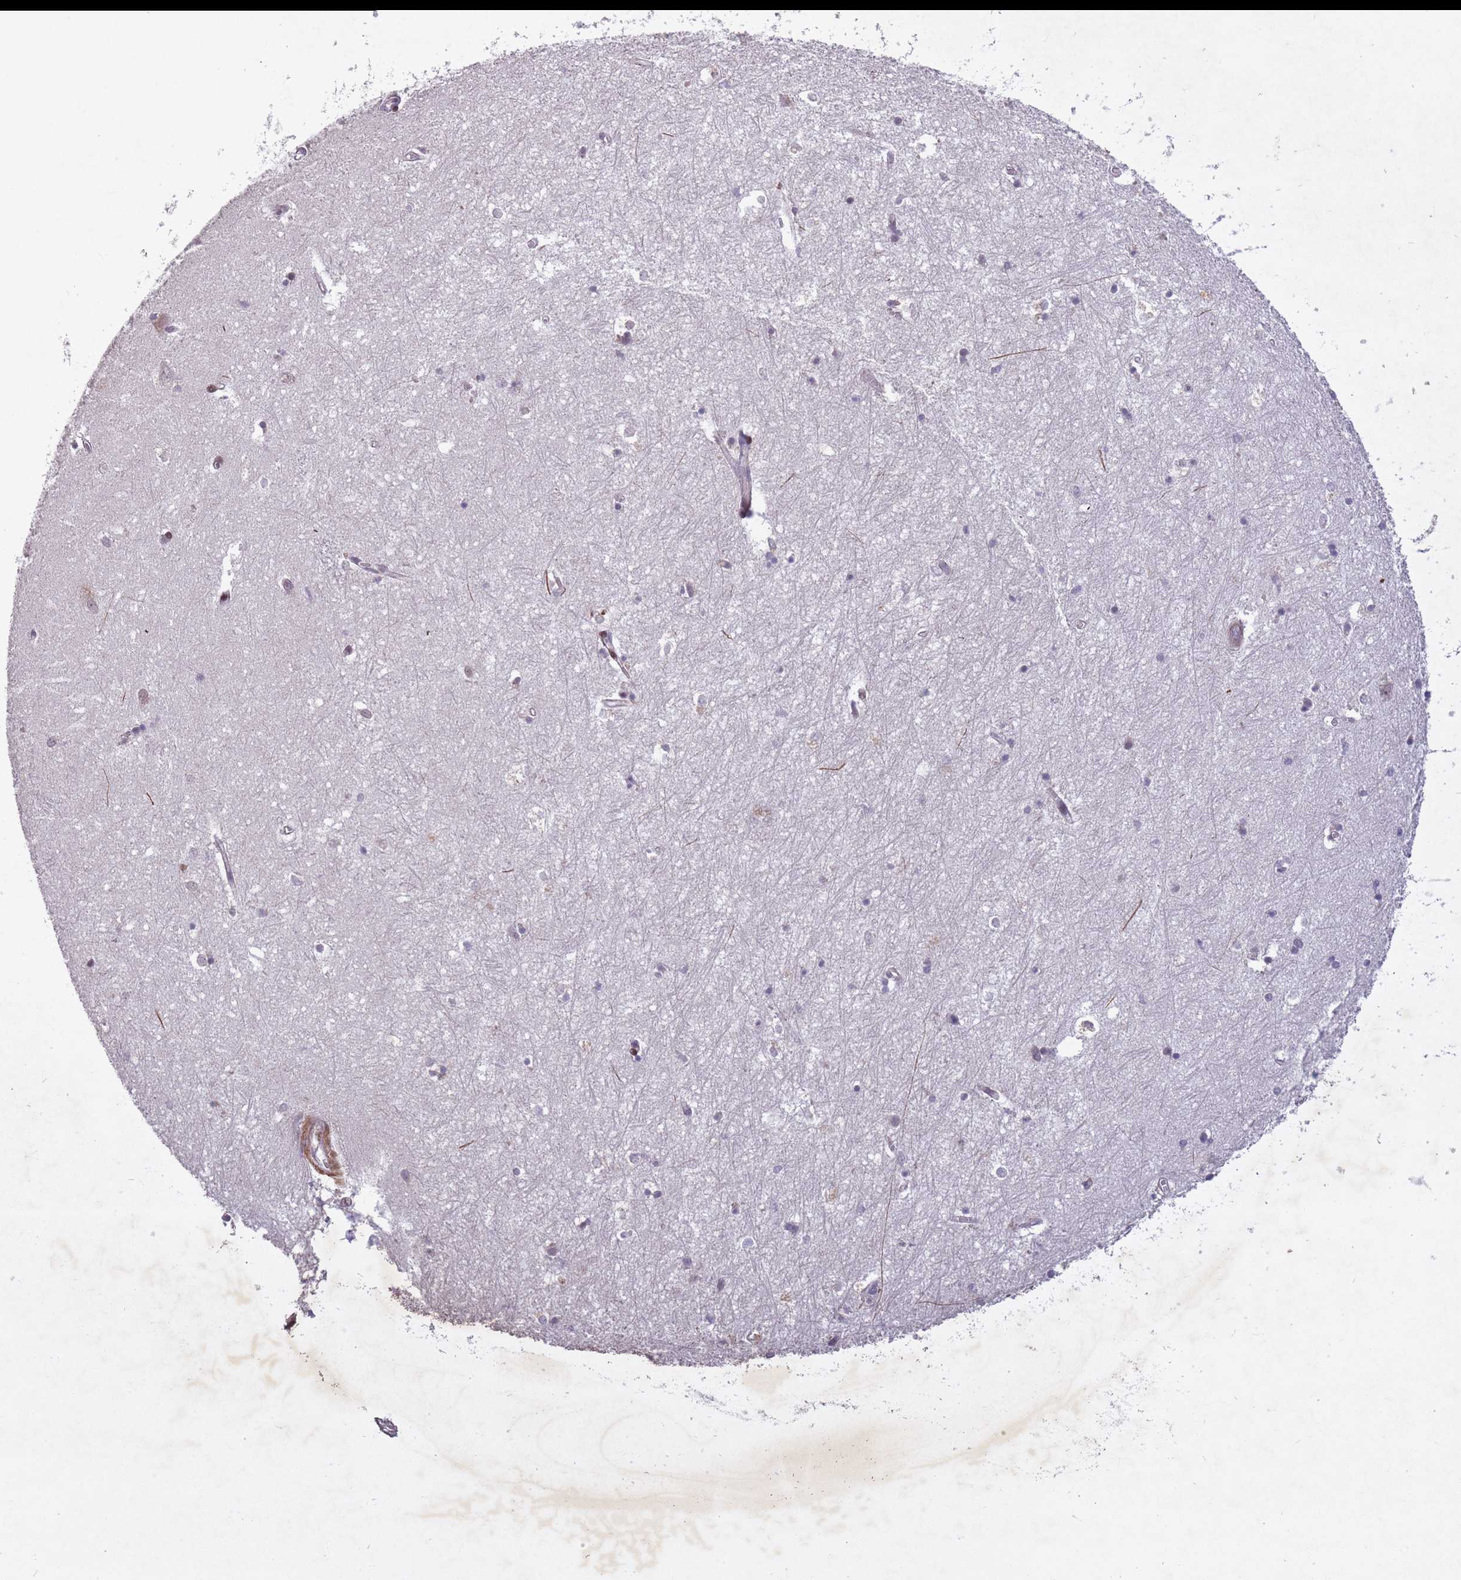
{"staining": {"intensity": "negative", "quantity": "none", "location": "none"}, "tissue": "hippocampus", "cell_type": "Glial cells", "image_type": "normal", "snomed": [{"axis": "morphology", "description": "Normal tissue, NOS"}, {"axis": "topography", "description": "Hippocampus"}], "caption": "Hippocampus stained for a protein using immunohistochemistry exhibits no expression glial cells.", "gene": "CBX6", "patient": {"sex": "female", "age": 64}}